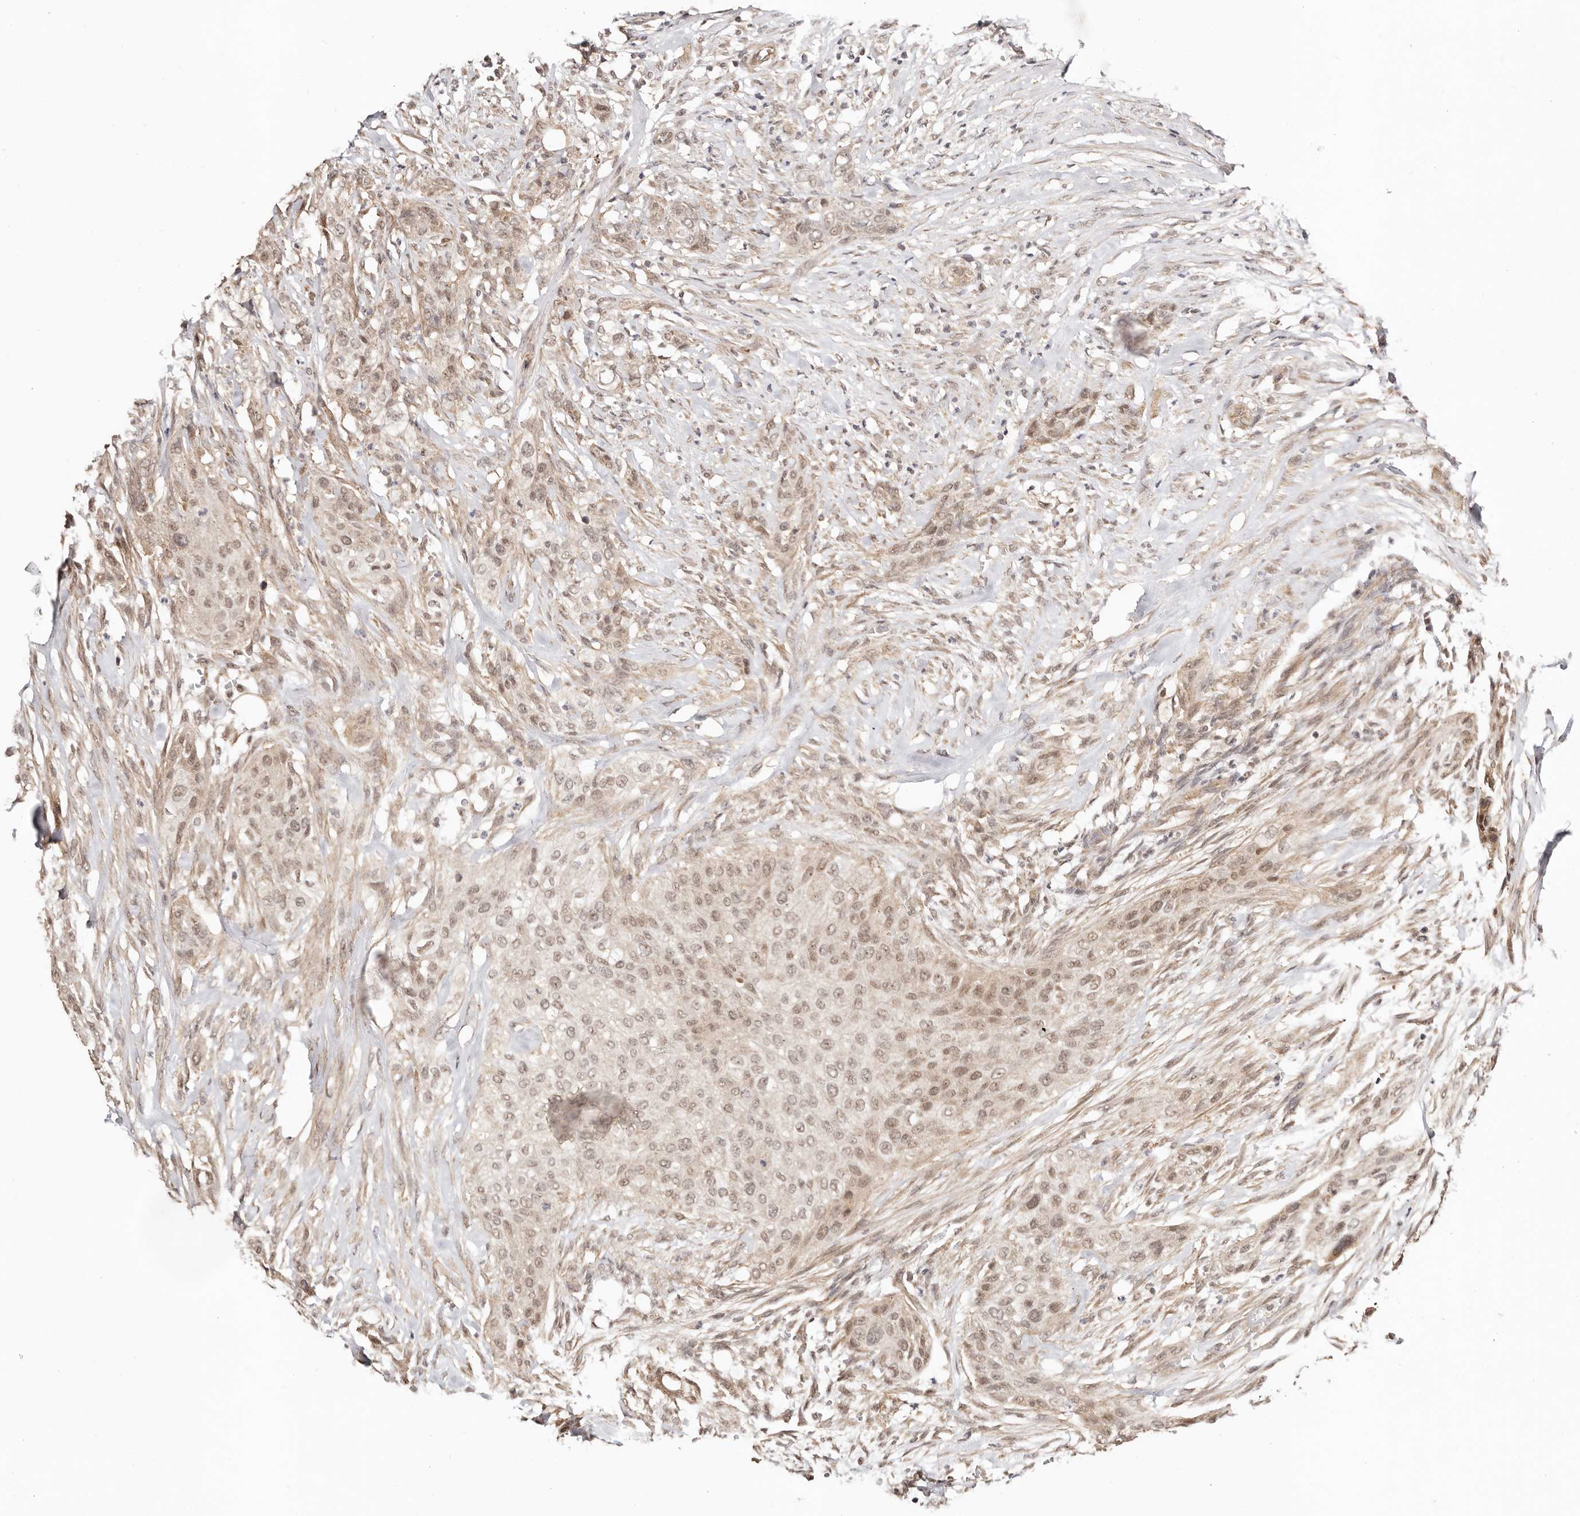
{"staining": {"intensity": "weak", "quantity": ">75%", "location": "nuclear"}, "tissue": "urothelial cancer", "cell_type": "Tumor cells", "image_type": "cancer", "snomed": [{"axis": "morphology", "description": "Urothelial carcinoma, High grade"}, {"axis": "topography", "description": "Urinary bladder"}], "caption": "Immunohistochemistry histopathology image of urothelial cancer stained for a protein (brown), which shows low levels of weak nuclear expression in about >75% of tumor cells.", "gene": "CTNNBL1", "patient": {"sex": "male", "age": 35}}